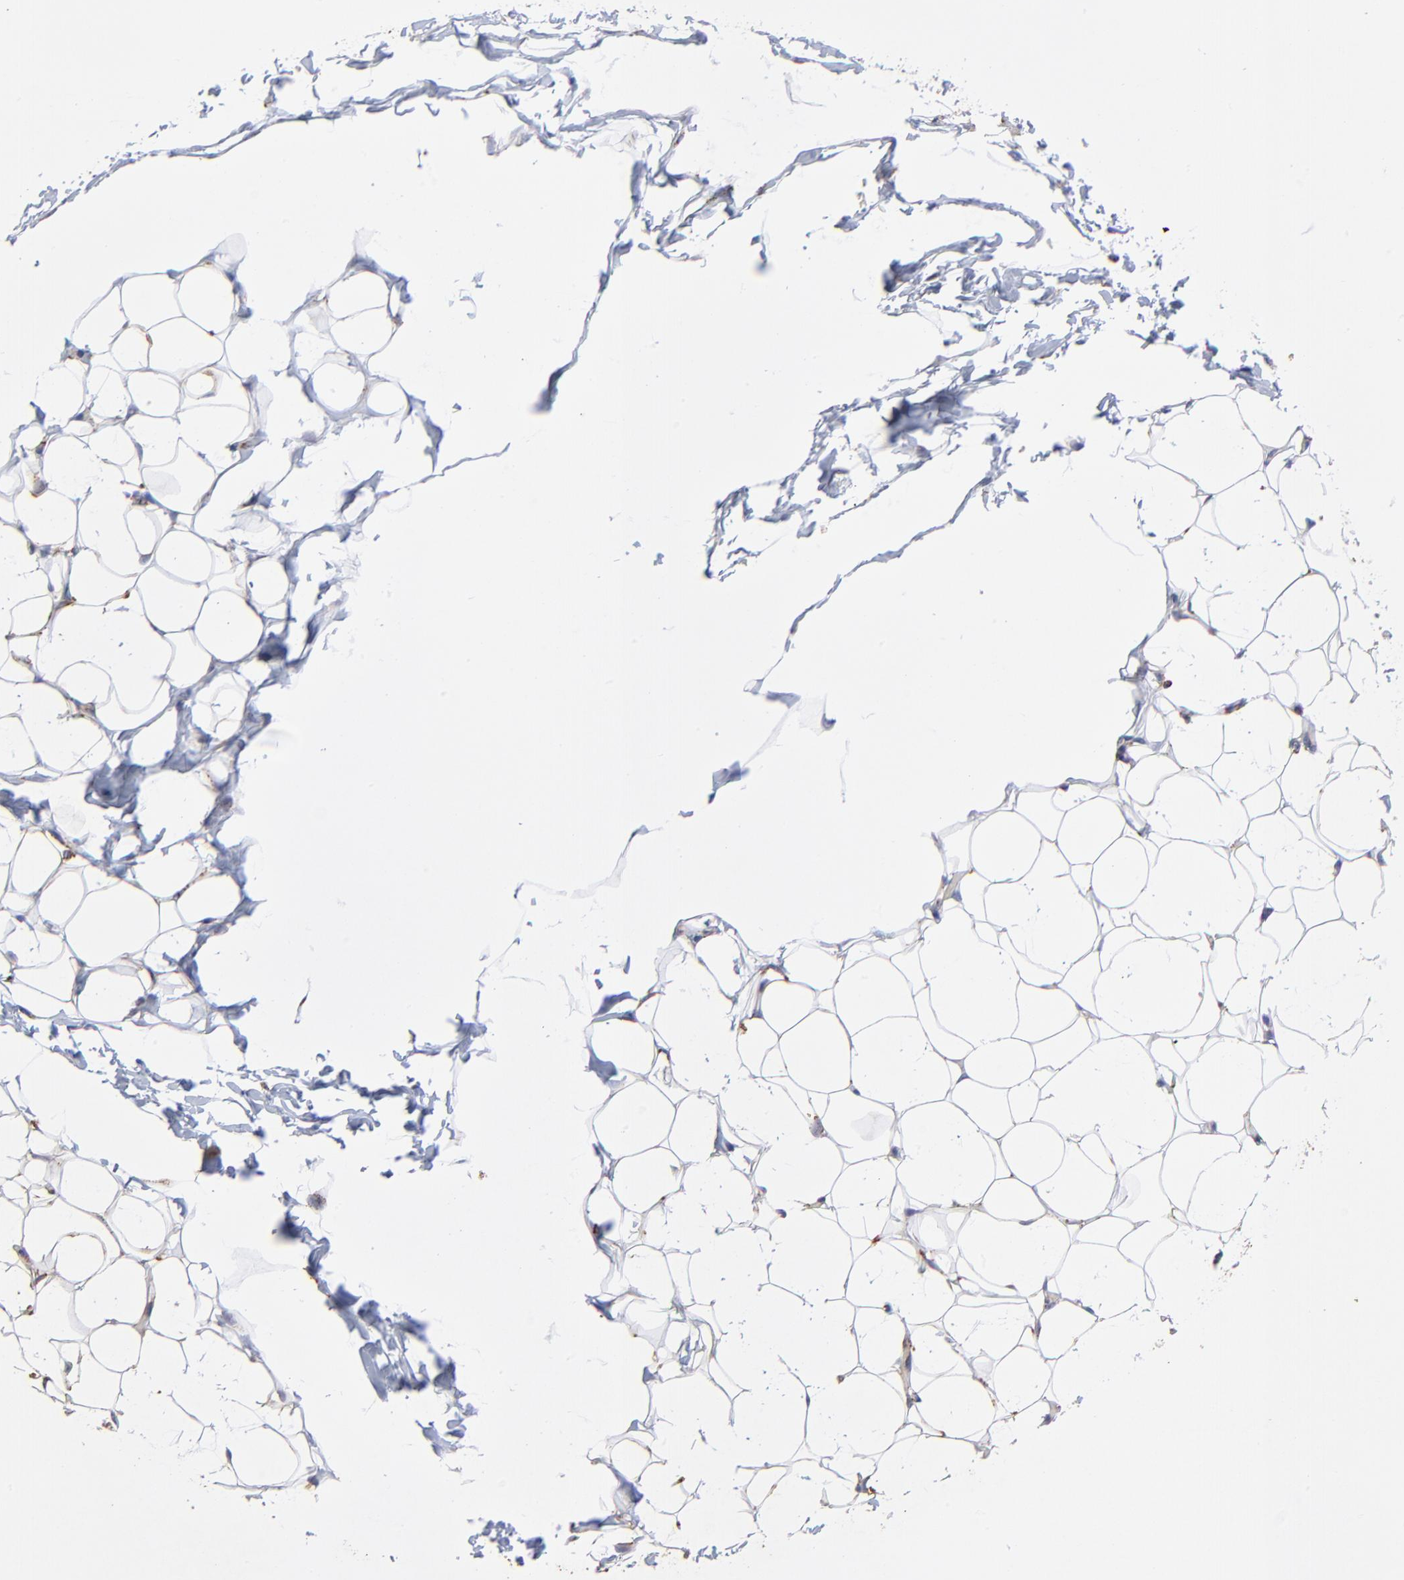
{"staining": {"intensity": "negative", "quantity": "none", "location": "none"}, "tissue": "adipose tissue", "cell_type": "Adipocytes", "image_type": "normal", "snomed": [{"axis": "morphology", "description": "Normal tissue, NOS"}, {"axis": "topography", "description": "Soft tissue"}], "caption": "Immunohistochemical staining of benign human adipose tissue reveals no significant expression in adipocytes.", "gene": "SSBP1", "patient": {"sex": "male", "age": 26}}